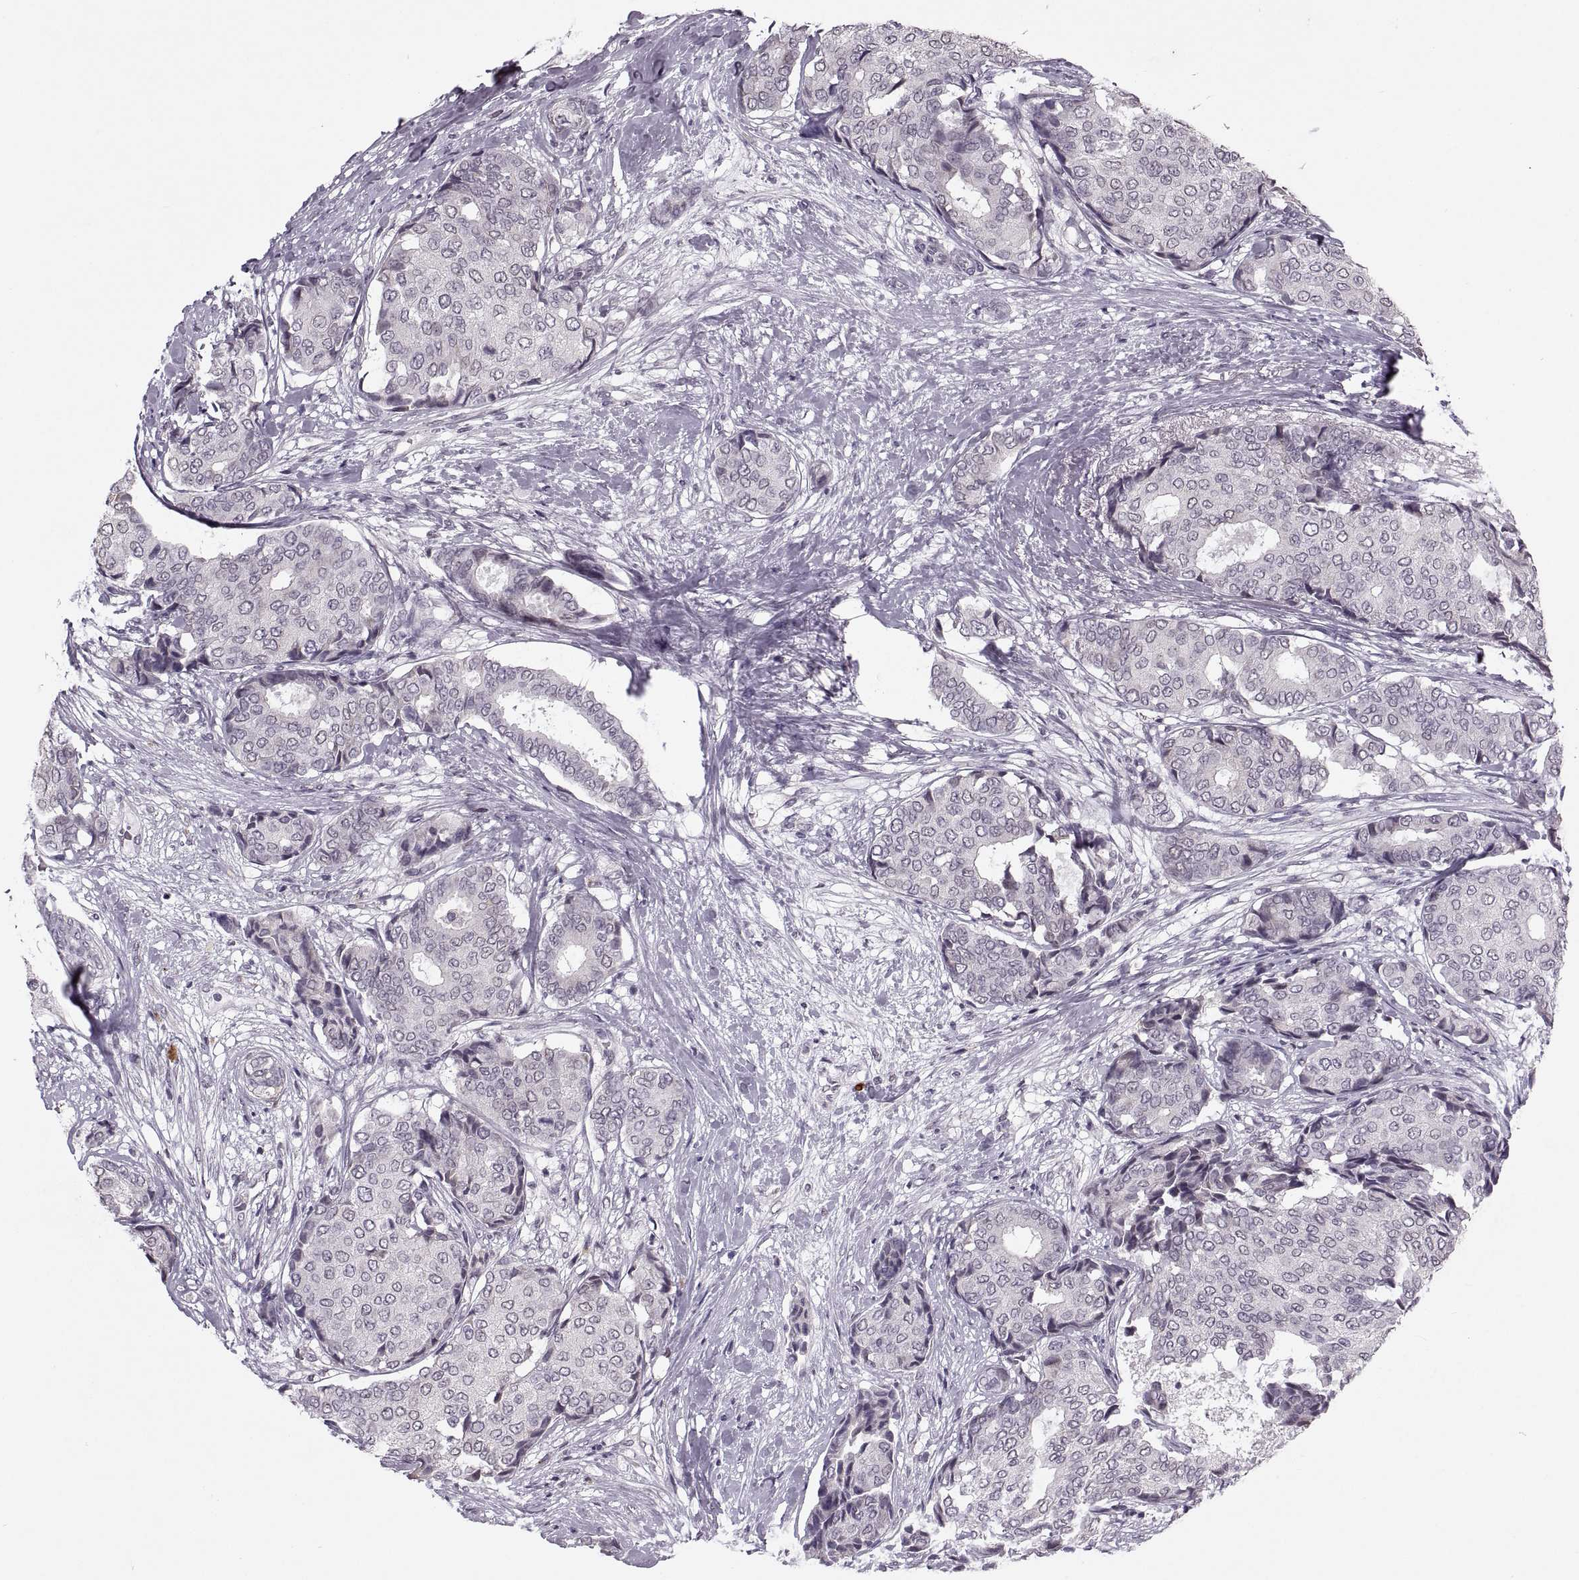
{"staining": {"intensity": "negative", "quantity": "none", "location": "none"}, "tissue": "breast cancer", "cell_type": "Tumor cells", "image_type": "cancer", "snomed": [{"axis": "morphology", "description": "Duct carcinoma"}, {"axis": "topography", "description": "Breast"}], "caption": "This micrograph is of breast infiltrating ductal carcinoma stained with immunohistochemistry to label a protein in brown with the nuclei are counter-stained blue. There is no staining in tumor cells. (DAB (3,3'-diaminobenzidine) IHC, high magnification).", "gene": "PRSS37", "patient": {"sex": "female", "age": 75}}